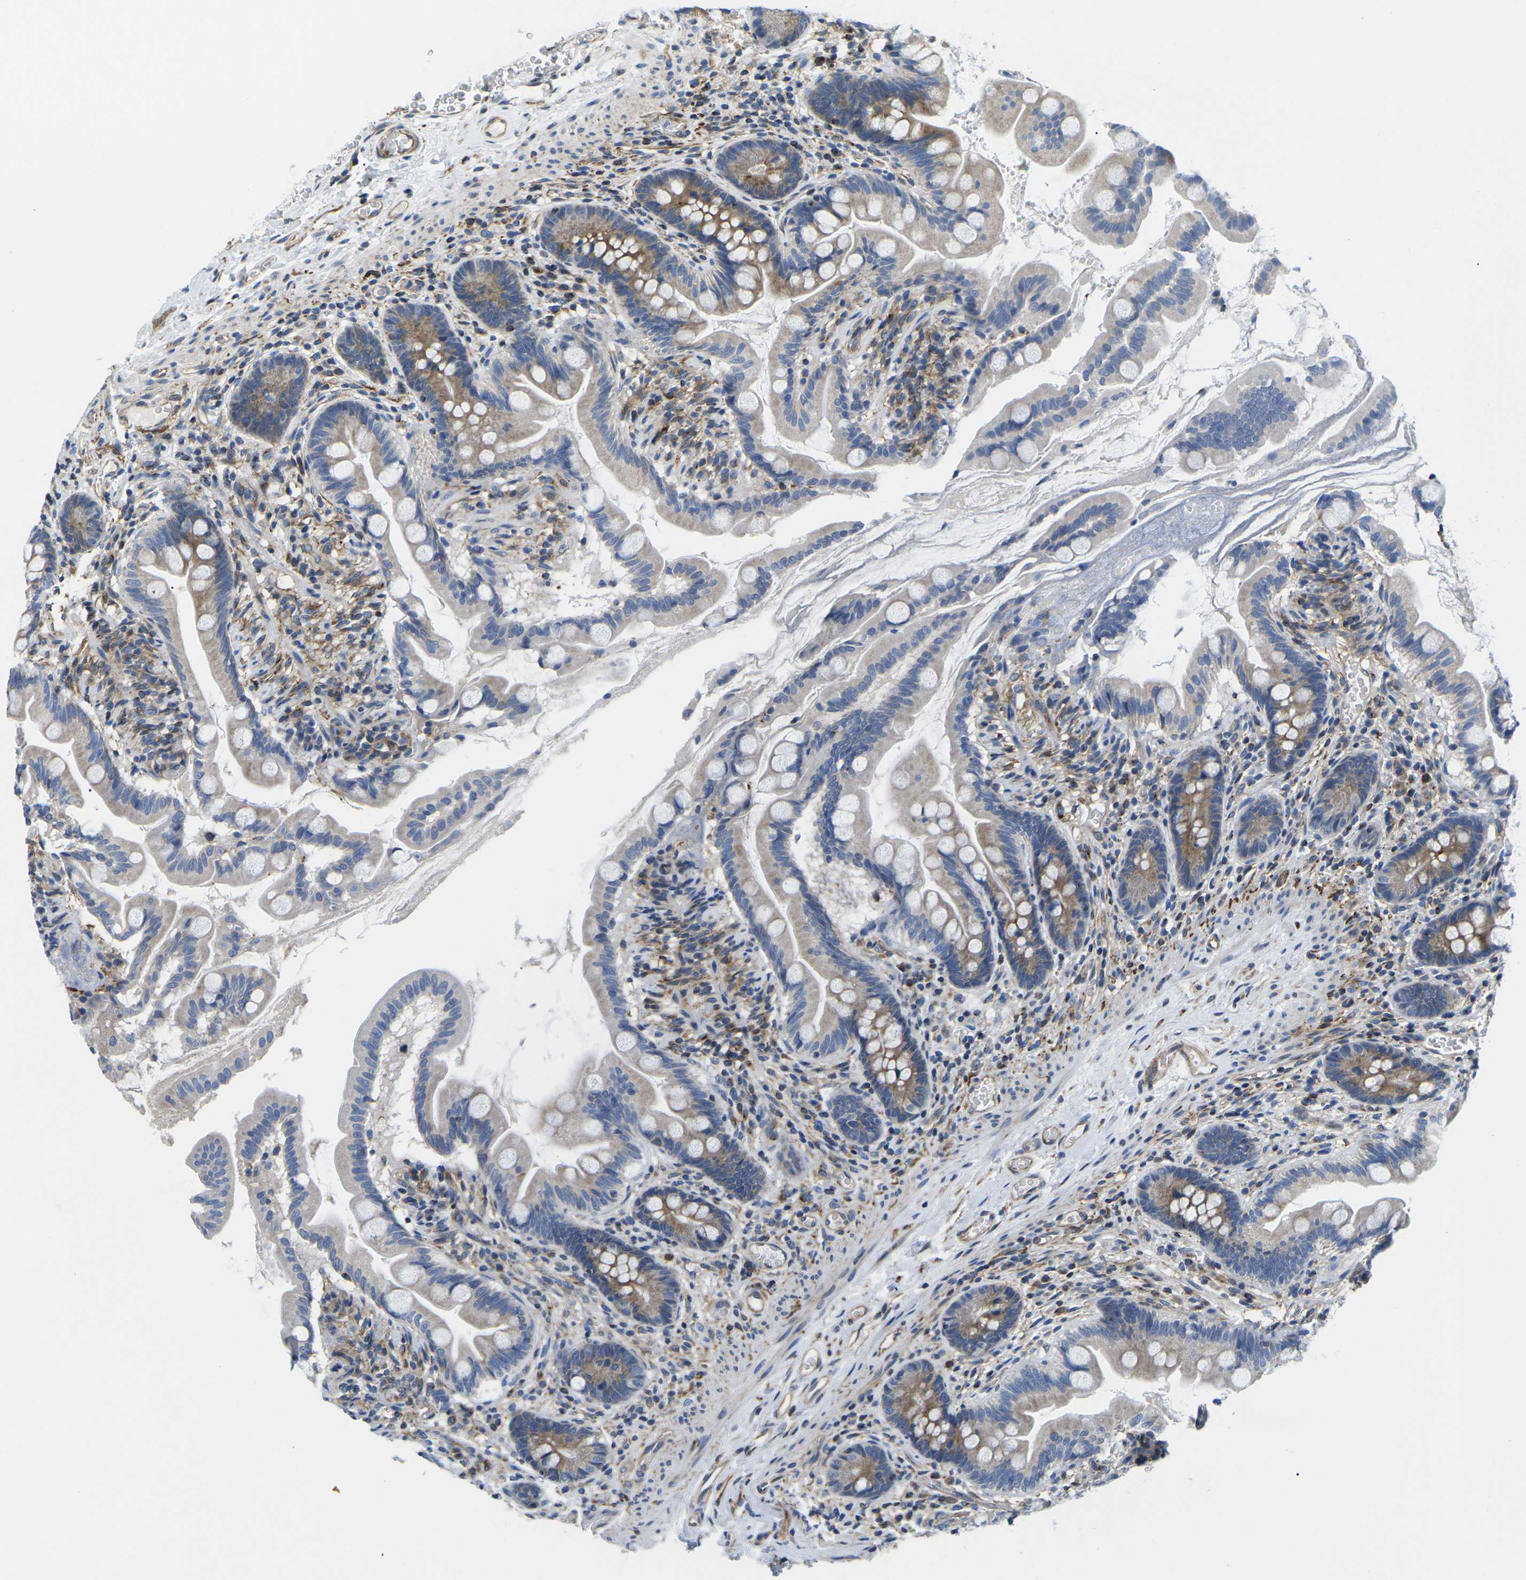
{"staining": {"intensity": "moderate", "quantity": "25%-75%", "location": "cytoplasmic/membranous"}, "tissue": "small intestine", "cell_type": "Glandular cells", "image_type": "normal", "snomed": [{"axis": "morphology", "description": "Normal tissue, NOS"}, {"axis": "topography", "description": "Small intestine"}], "caption": "About 25%-75% of glandular cells in unremarkable human small intestine exhibit moderate cytoplasmic/membranous protein staining as visualized by brown immunohistochemical staining.", "gene": "TMEFF2", "patient": {"sex": "female", "age": 56}}